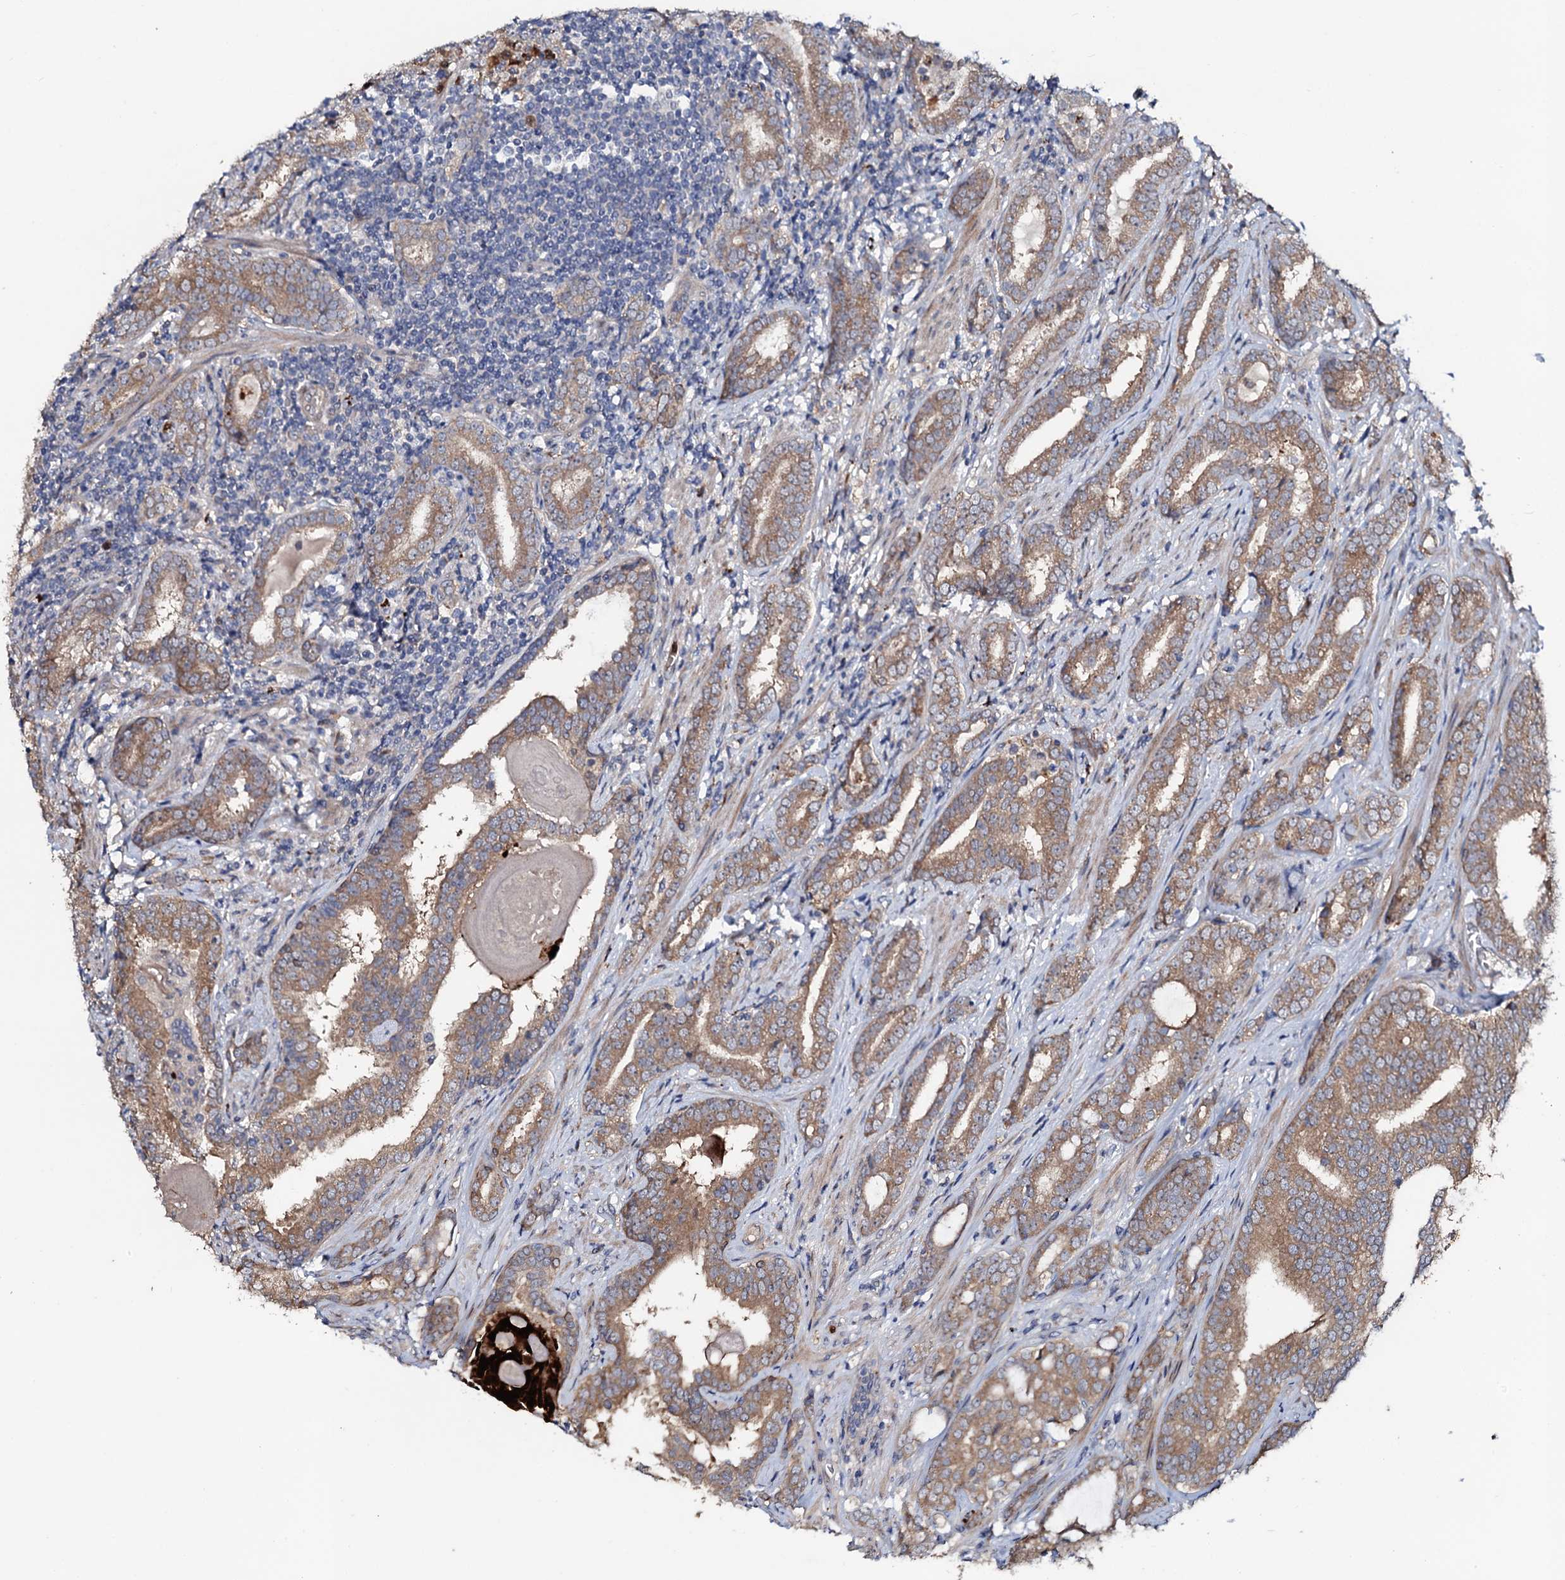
{"staining": {"intensity": "moderate", "quantity": ">75%", "location": "cytoplasmic/membranous"}, "tissue": "prostate cancer", "cell_type": "Tumor cells", "image_type": "cancer", "snomed": [{"axis": "morphology", "description": "Adenocarcinoma, High grade"}, {"axis": "topography", "description": "Prostate"}], "caption": "Immunohistochemical staining of human prostate cancer shows moderate cytoplasmic/membranous protein expression in approximately >75% of tumor cells.", "gene": "COG6", "patient": {"sex": "male", "age": 63}}